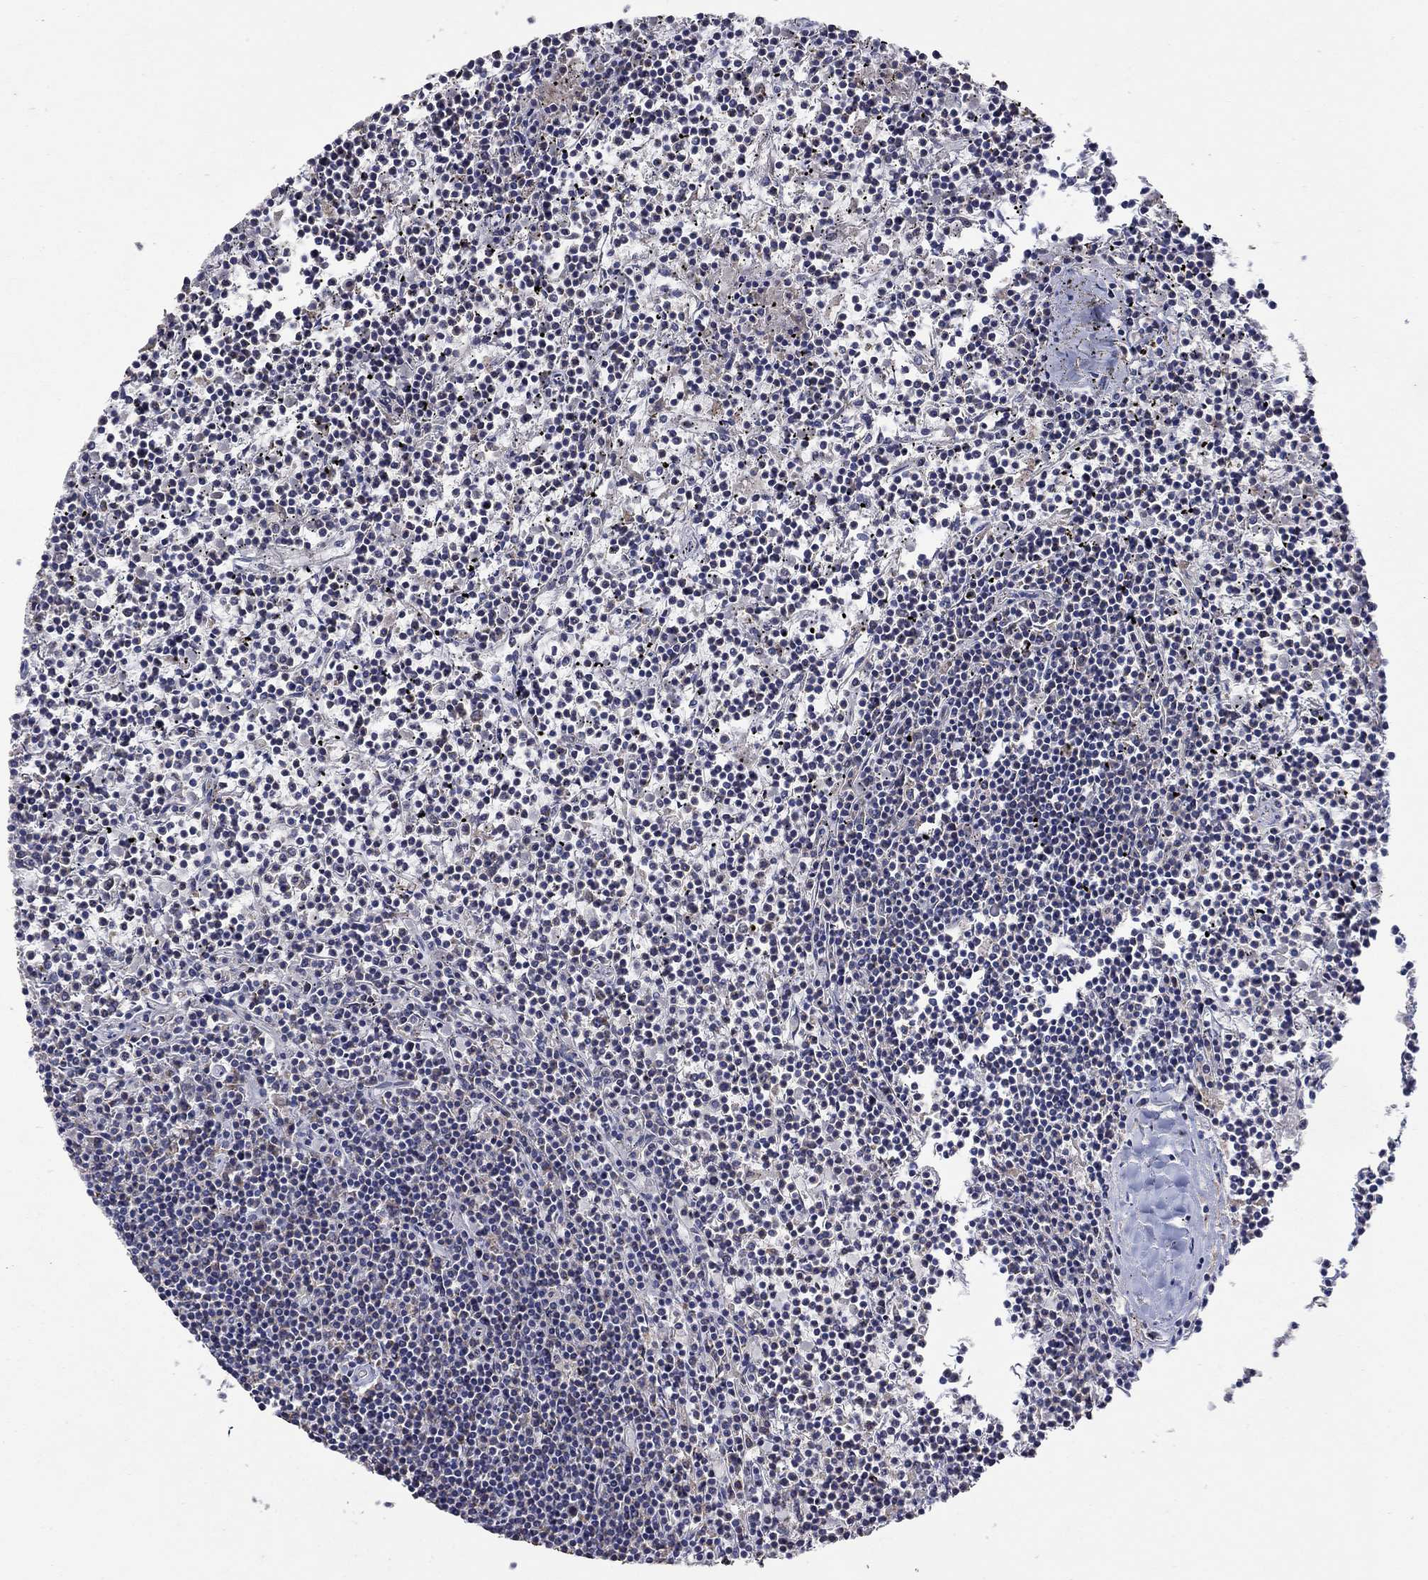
{"staining": {"intensity": "negative", "quantity": "none", "location": "none"}, "tissue": "lymphoma", "cell_type": "Tumor cells", "image_type": "cancer", "snomed": [{"axis": "morphology", "description": "Malignant lymphoma, non-Hodgkin's type, Low grade"}, {"axis": "topography", "description": "Spleen"}], "caption": "Tumor cells are negative for protein expression in human lymphoma.", "gene": "HPS5", "patient": {"sex": "female", "age": 19}}